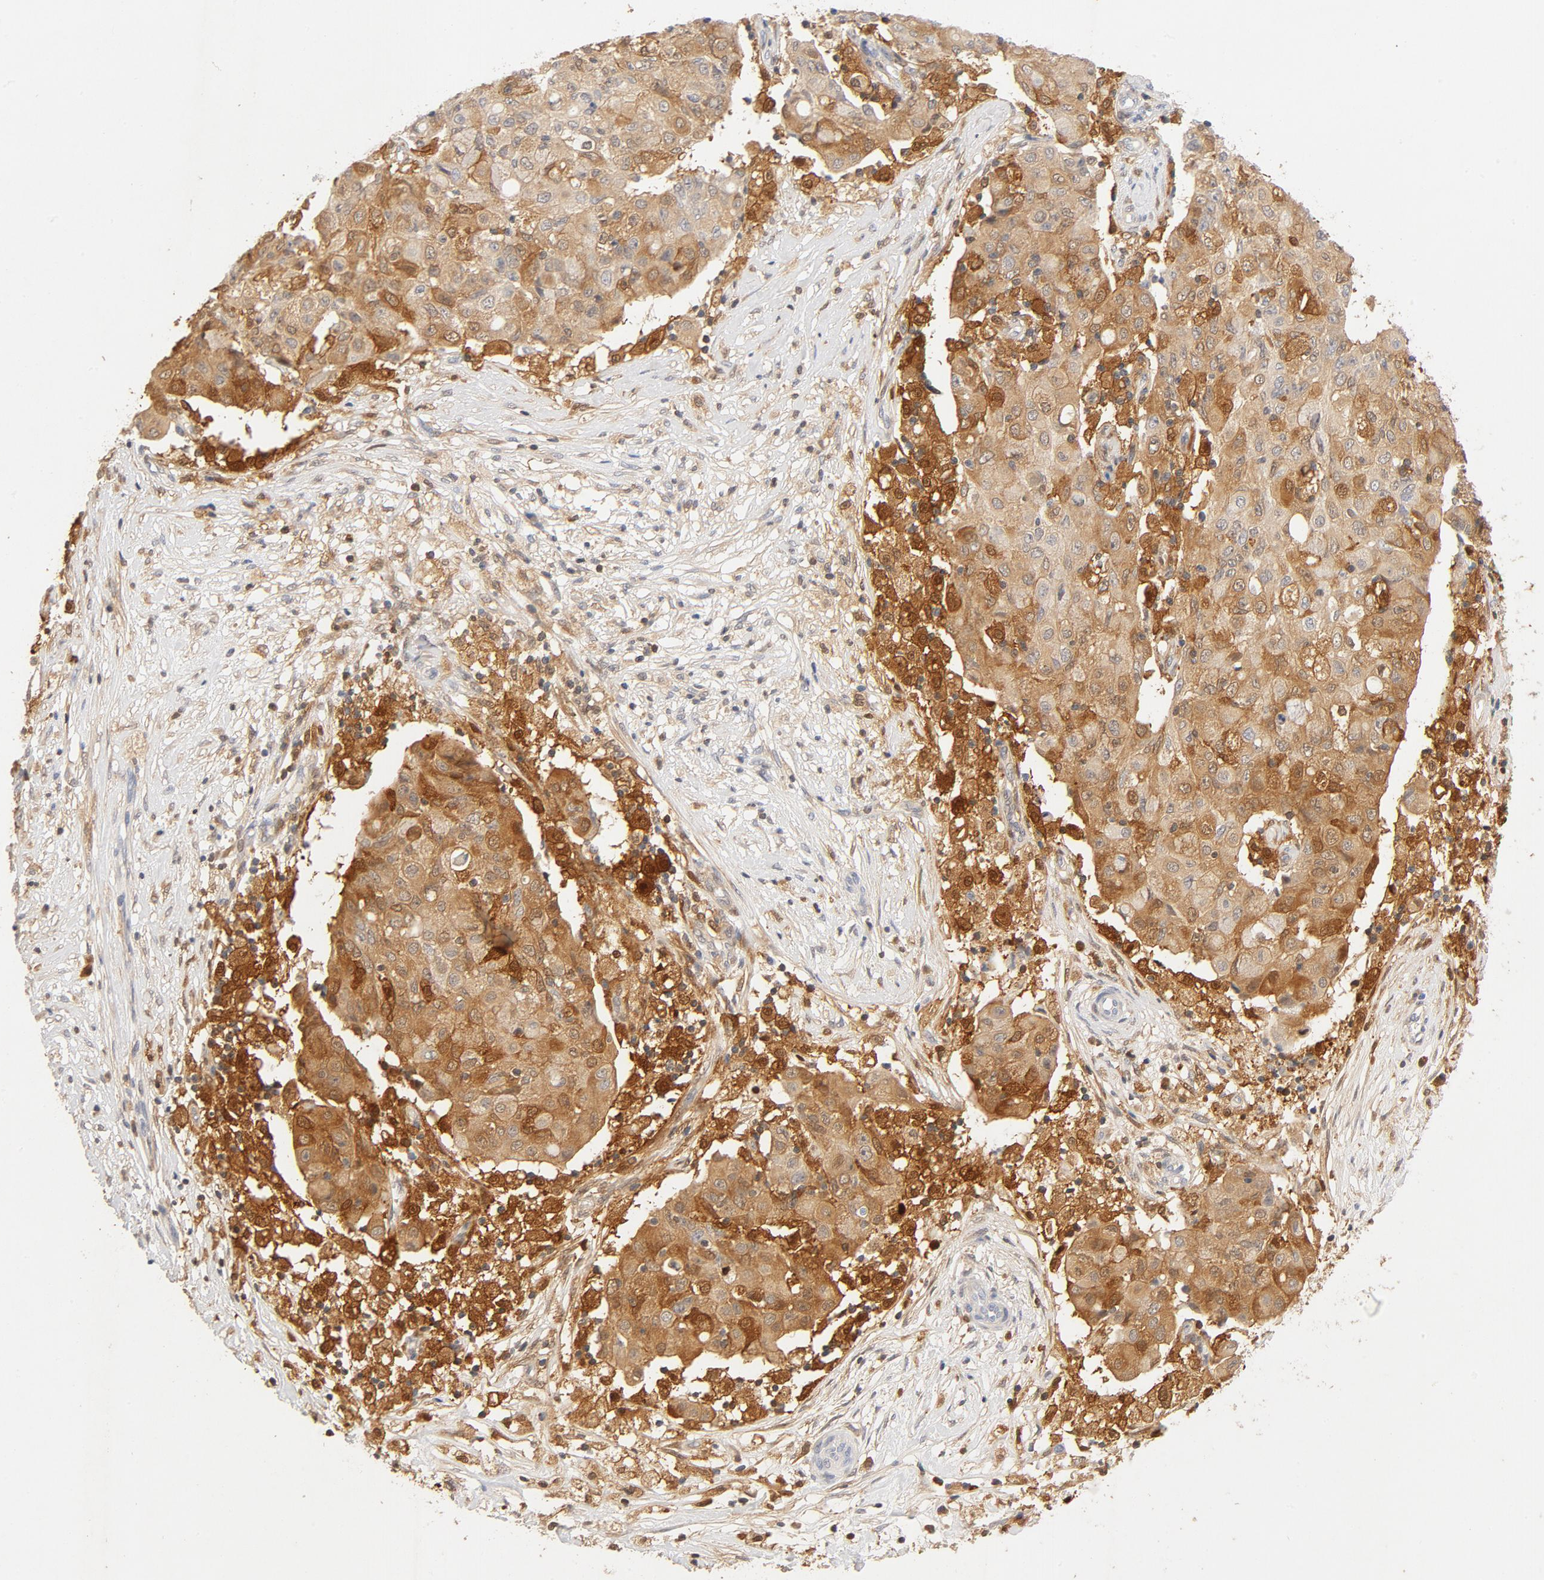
{"staining": {"intensity": "moderate", "quantity": "25%-75%", "location": "cytoplasmic/membranous"}, "tissue": "ovarian cancer", "cell_type": "Tumor cells", "image_type": "cancer", "snomed": [{"axis": "morphology", "description": "Carcinoma, endometroid"}, {"axis": "topography", "description": "Ovary"}], "caption": "The photomicrograph demonstrates staining of ovarian cancer (endometroid carcinoma), revealing moderate cytoplasmic/membranous protein positivity (brown color) within tumor cells.", "gene": "STAT1", "patient": {"sex": "female", "age": 42}}